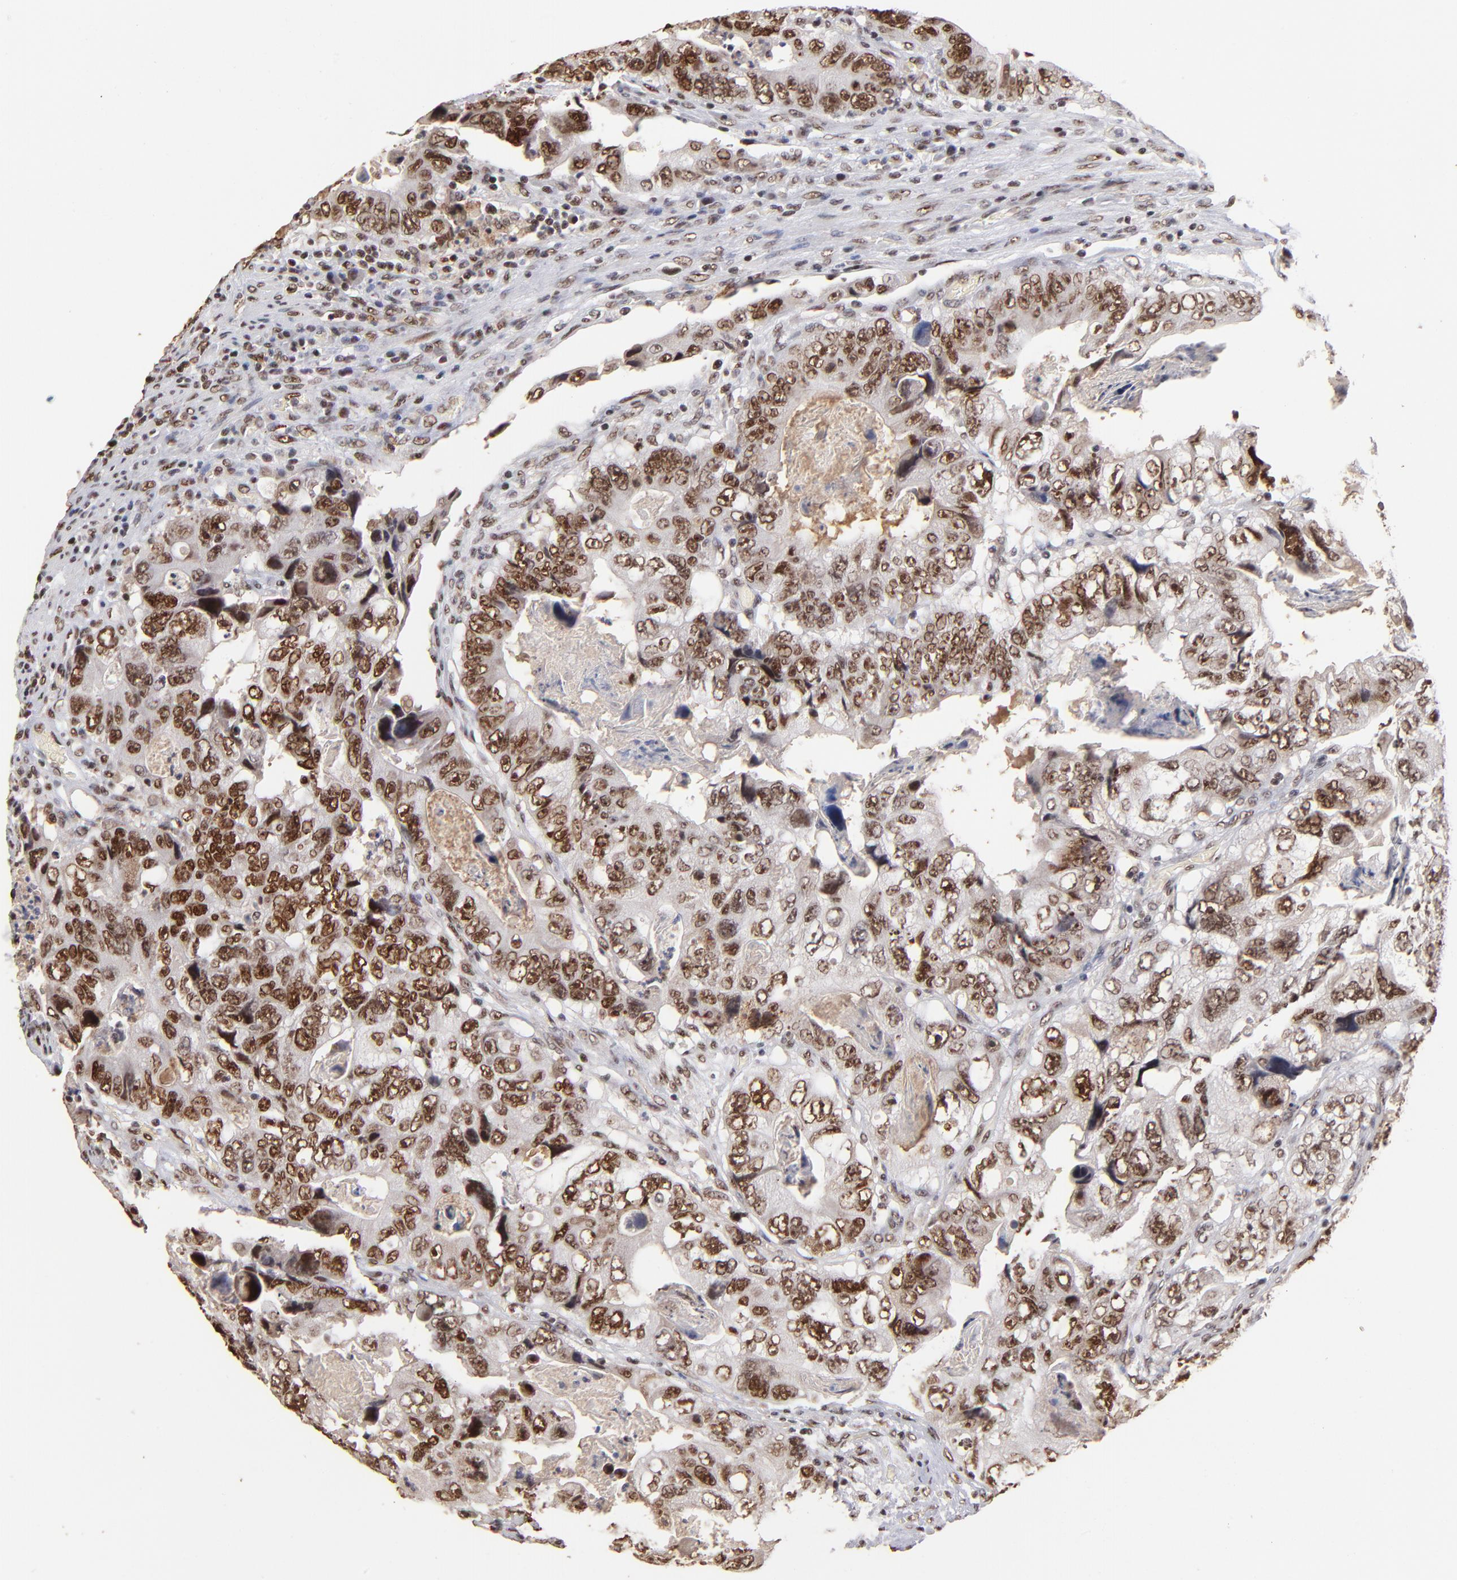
{"staining": {"intensity": "strong", "quantity": ">75%", "location": "nuclear"}, "tissue": "colorectal cancer", "cell_type": "Tumor cells", "image_type": "cancer", "snomed": [{"axis": "morphology", "description": "Adenocarcinoma, NOS"}, {"axis": "topography", "description": "Rectum"}], "caption": "Protein staining of colorectal cancer (adenocarcinoma) tissue shows strong nuclear expression in about >75% of tumor cells.", "gene": "ZNF146", "patient": {"sex": "female", "age": 82}}